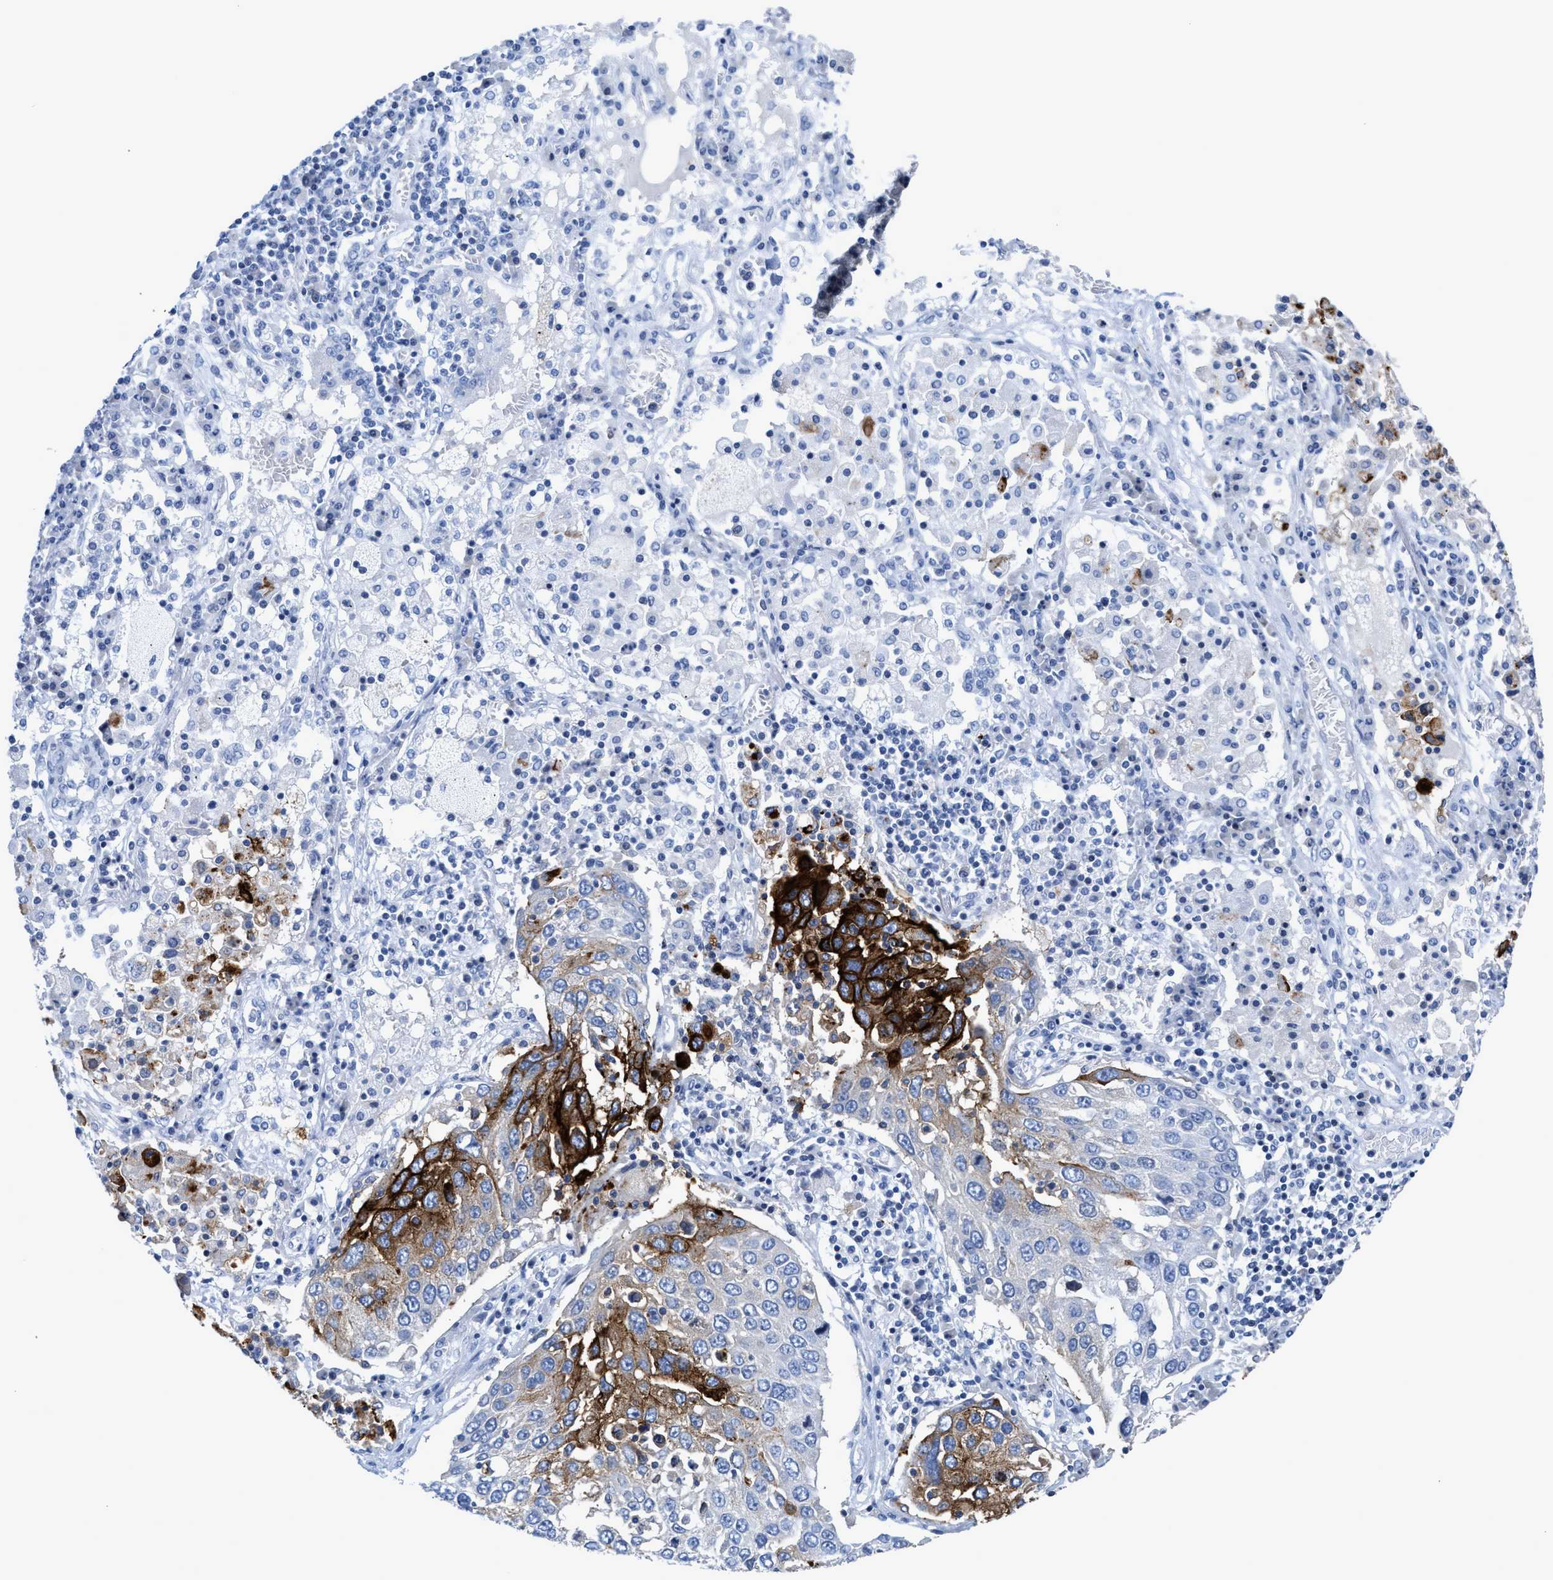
{"staining": {"intensity": "strong", "quantity": "25%-75%", "location": "cytoplasmic/membranous"}, "tissue": "lung cancer", "cell_type": "Tumor cells", "image_type": "cancer", "snomed": [{"axis": "morphology", "description": "Squamous cell carcinoma, NOS"}, {"axis": "topography", "description": "Lung"}], "caption": "Strong cytoplasmic/membranous protein expression is present in approximately 25%-75% of tumor cells in squamous cell carcinoma (lung).", "gene": "CEACAM5", "patient": {"sex": "male", "age": 65}}